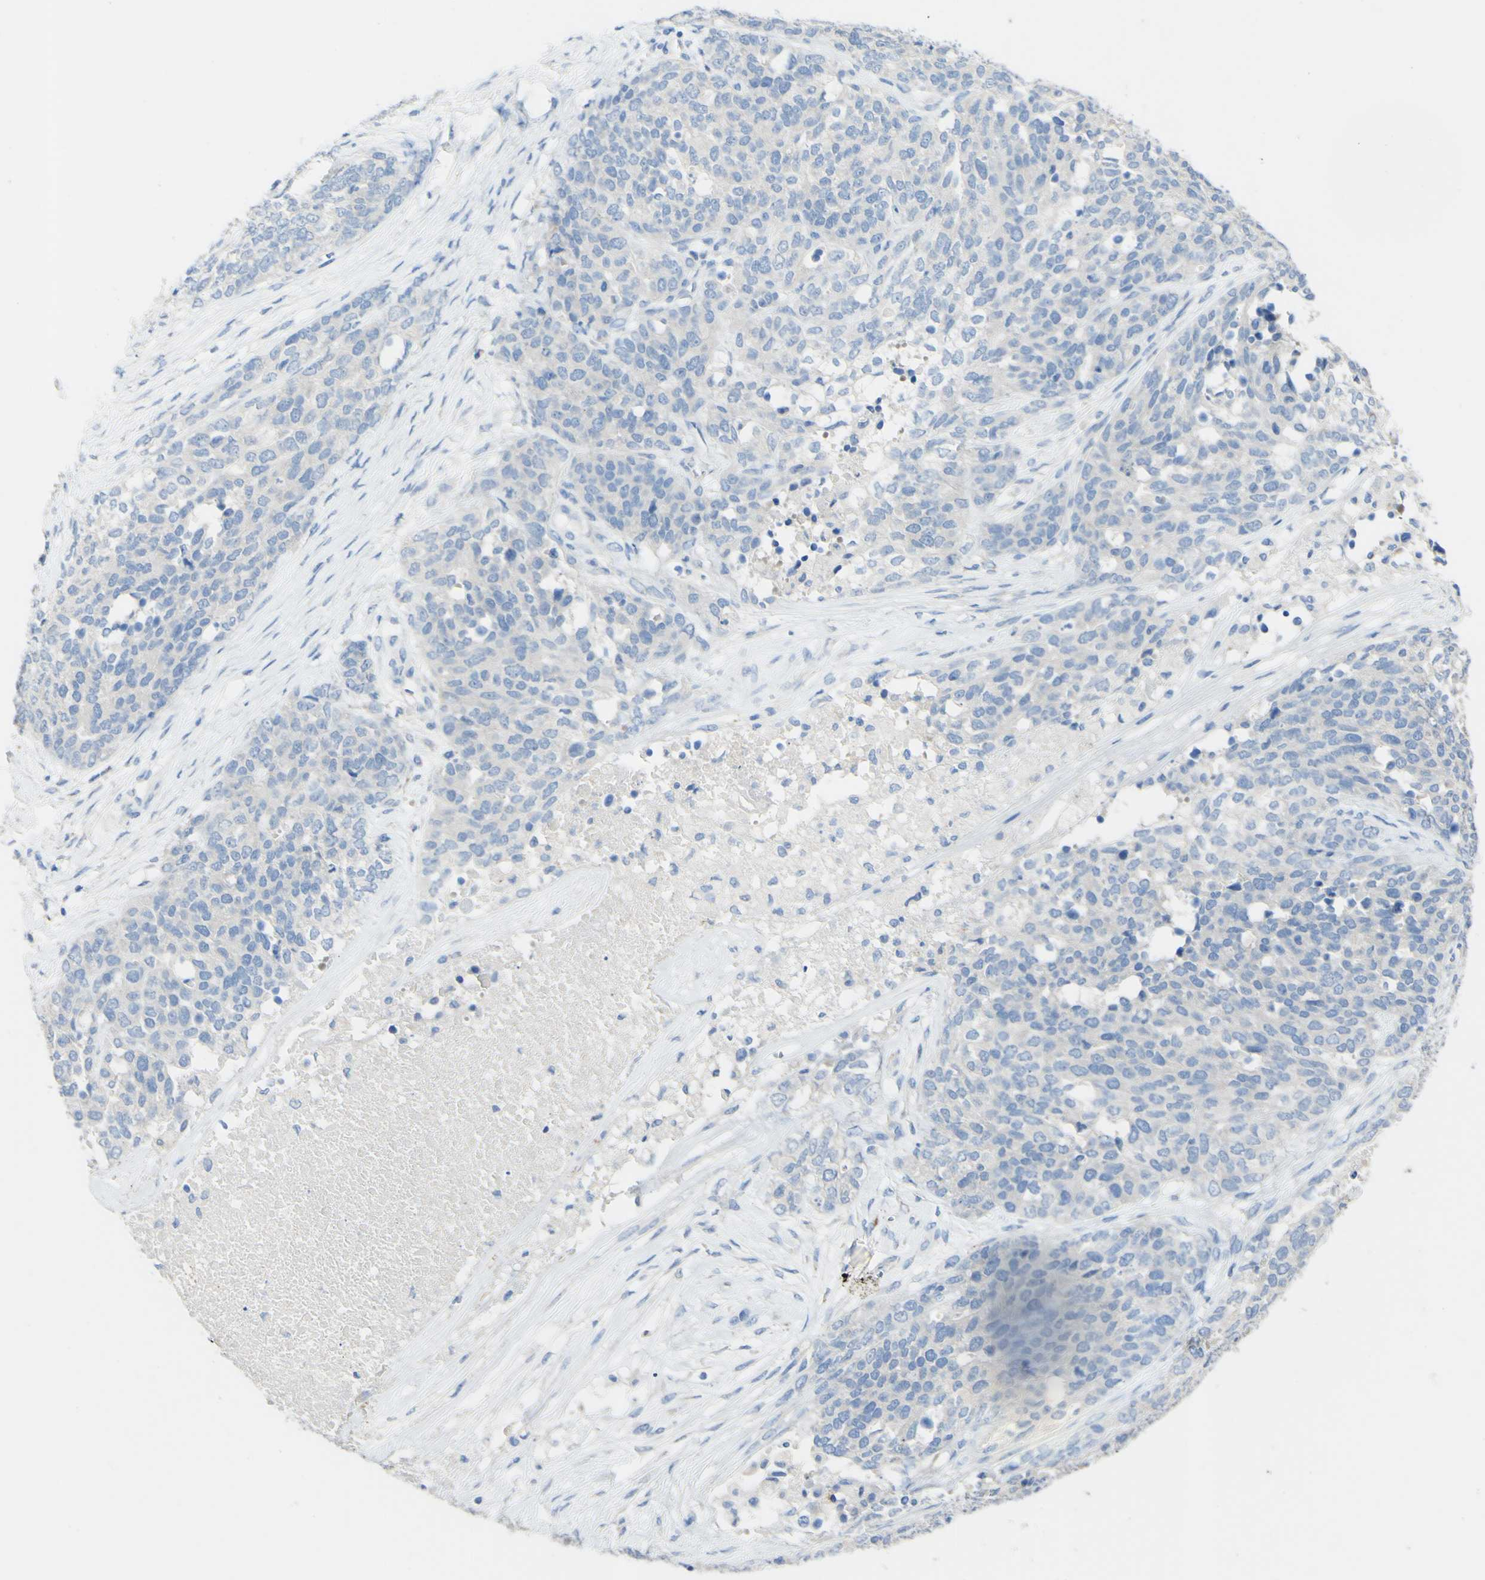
{"staining": {"intensity": "negative", "quantity": "none", "location": "none"}, "tissue": "ovarian cancer", "cell_type": "Tumor cells", "image_type": "cancer", "snomed": [{"axis": "morphology", "description": "Cystadenocarcinoma, serous, NOS"}, {"axis": "topography", "description": "Ovary"}], "caption": "The micrograph displays no staining of tumor cells in ovarian serous cystadenocarcinoma.", "gene": "FGF4", "patient": {"sex": "female", "age": 44}}